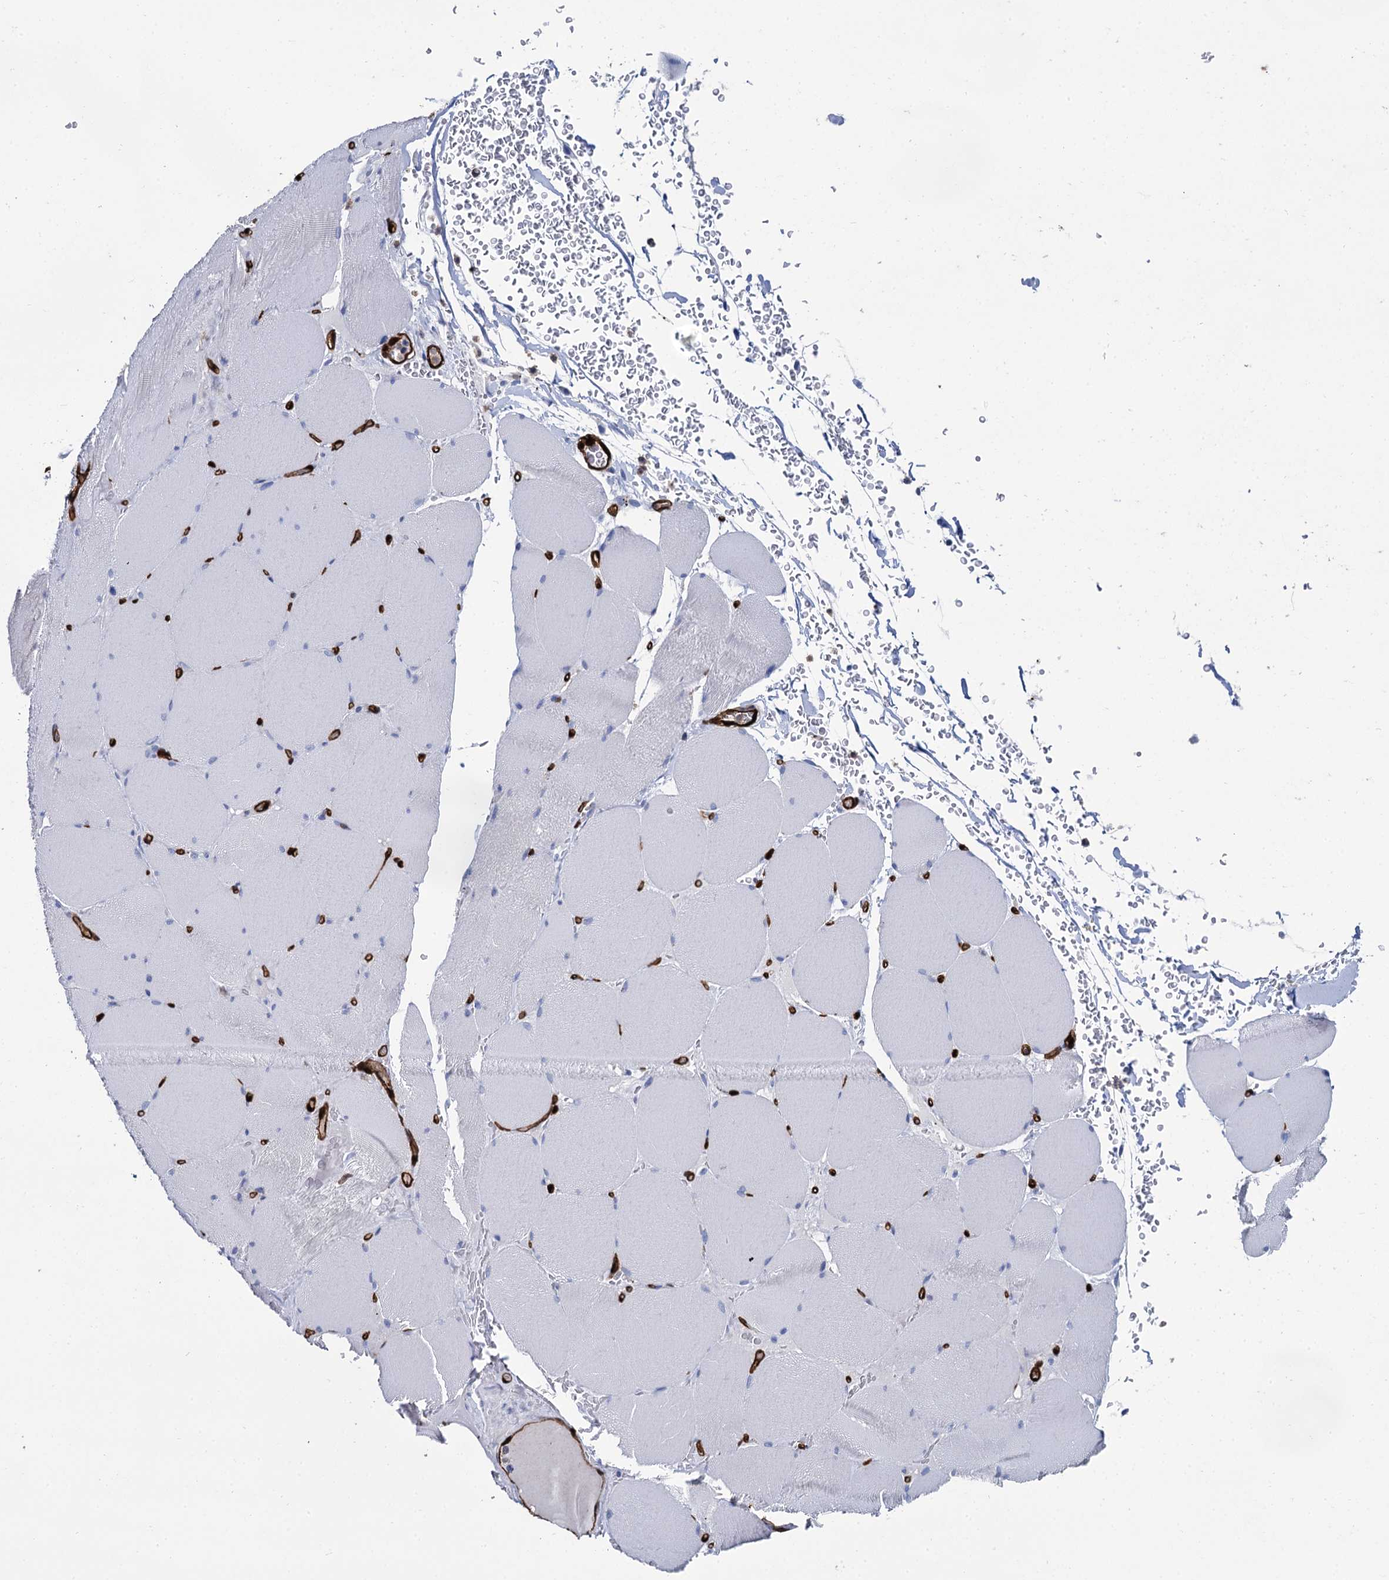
{"staining": {"intensity": "negative", "quantity": "none", "location": "none"}, "tissue": "skeletal muscle", "cell_type": "Myocytes", "image_type": "normal", "snomed": [{"axis": "morphology", "description": "Normal tissue, NOS"}, {"axis": "topography", "description": "Skeletal muscle"}, {"axis": "topography", "description": "Head-Neck"}], "caption": "Skeletal muscle was stained to show a protein in brown. There is no significant staining in myocytes. The staining is performed using DAB brown chromogen with nuclei counter-stained in using hematoxylin.", "gene": "FABP5", "patient": {"sex": "male", "age": 66}}